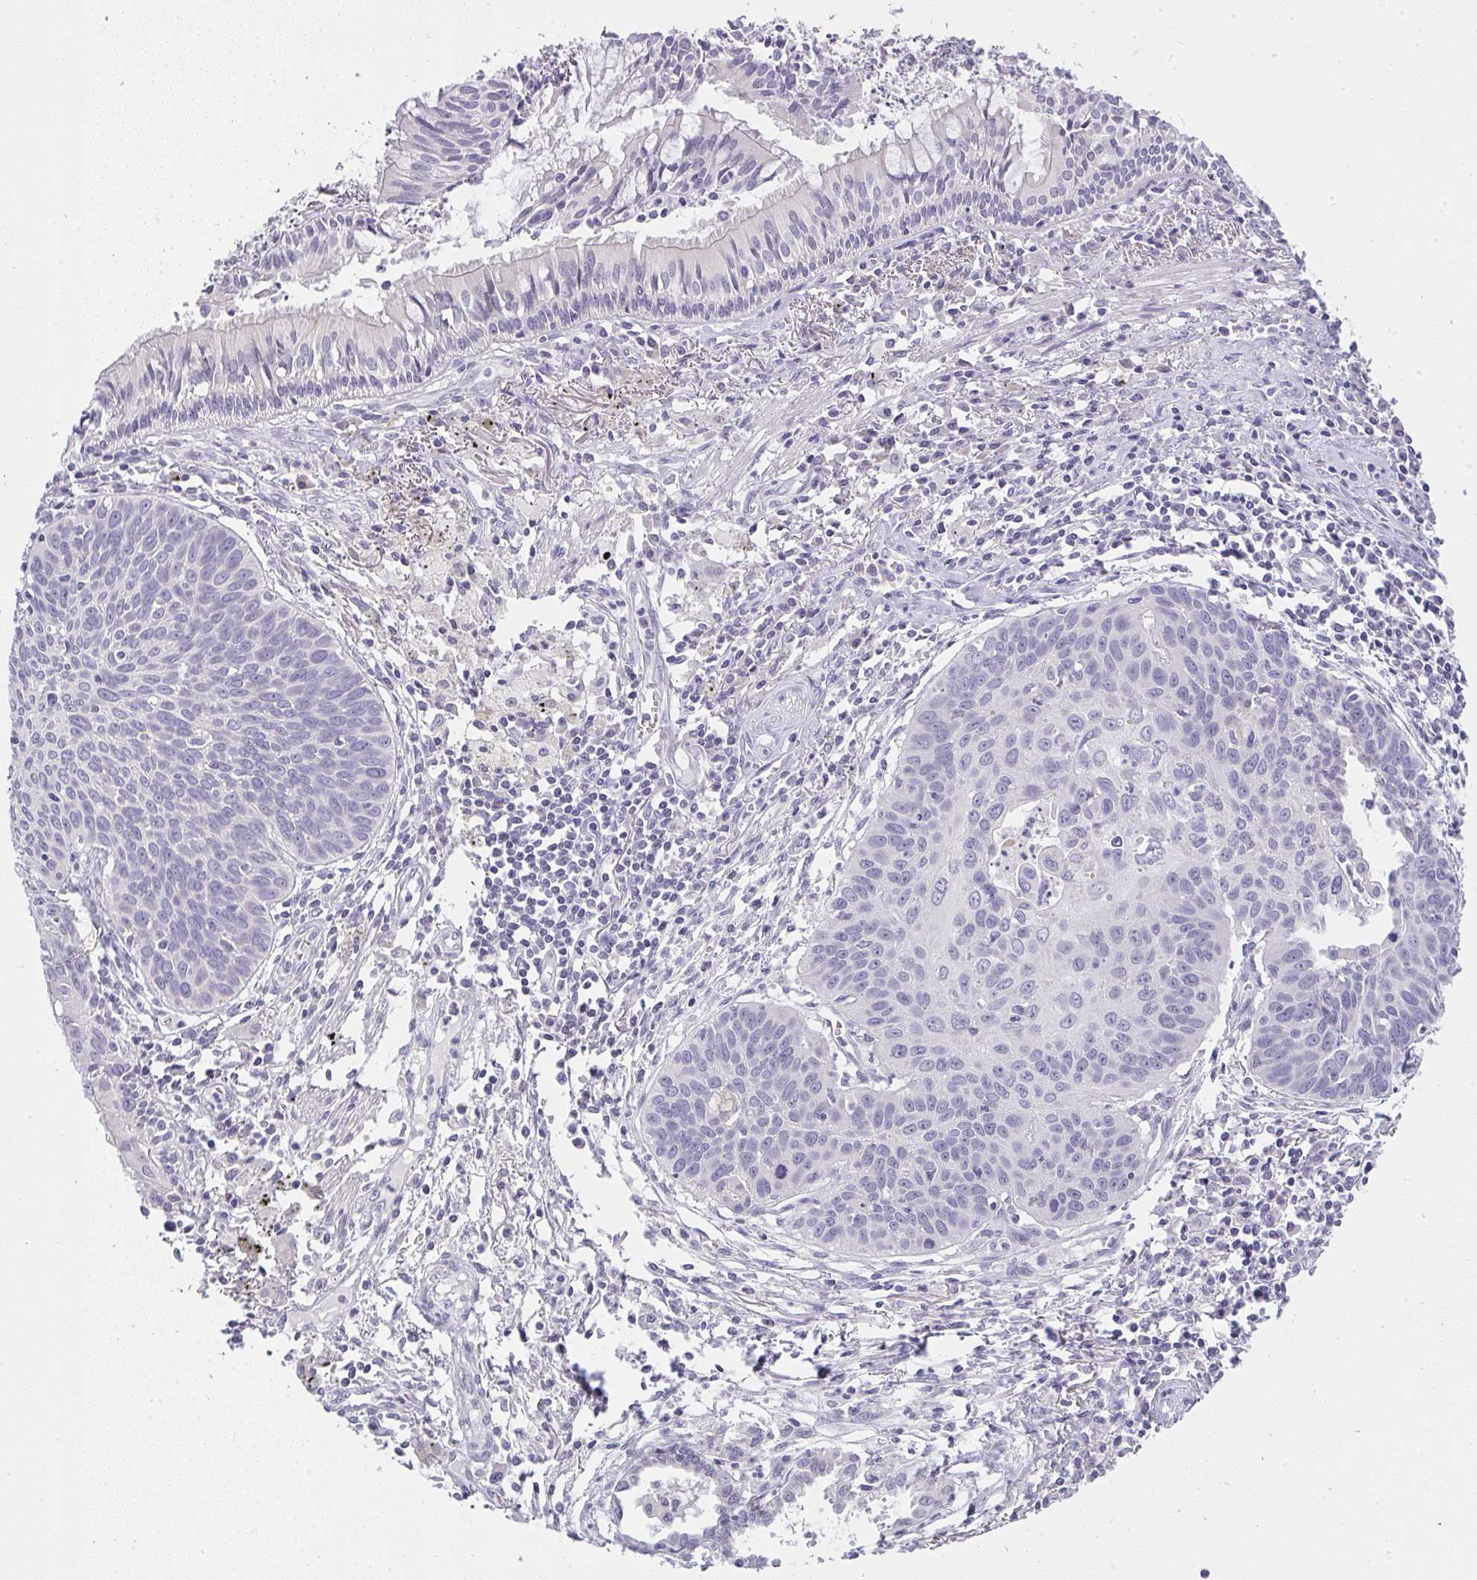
{"staining": {"intensity": "negative", "quantity": "none", "location": "none"}, "tissue": "lung cancer", "cell_type": "Tumor cells", "image_type": "cancer", "snomed": [{"axis": "morphology", "description": "Squamous cell carcinoma, NOS"}, {"axis": "topography", "description": "Lung"}], "caption": "Tumor cells show no significant staining in lung cancer (squamous cell carcinoma).", "gene": "CACNA1S", "patient": {"sex": "male", "age": 71}}